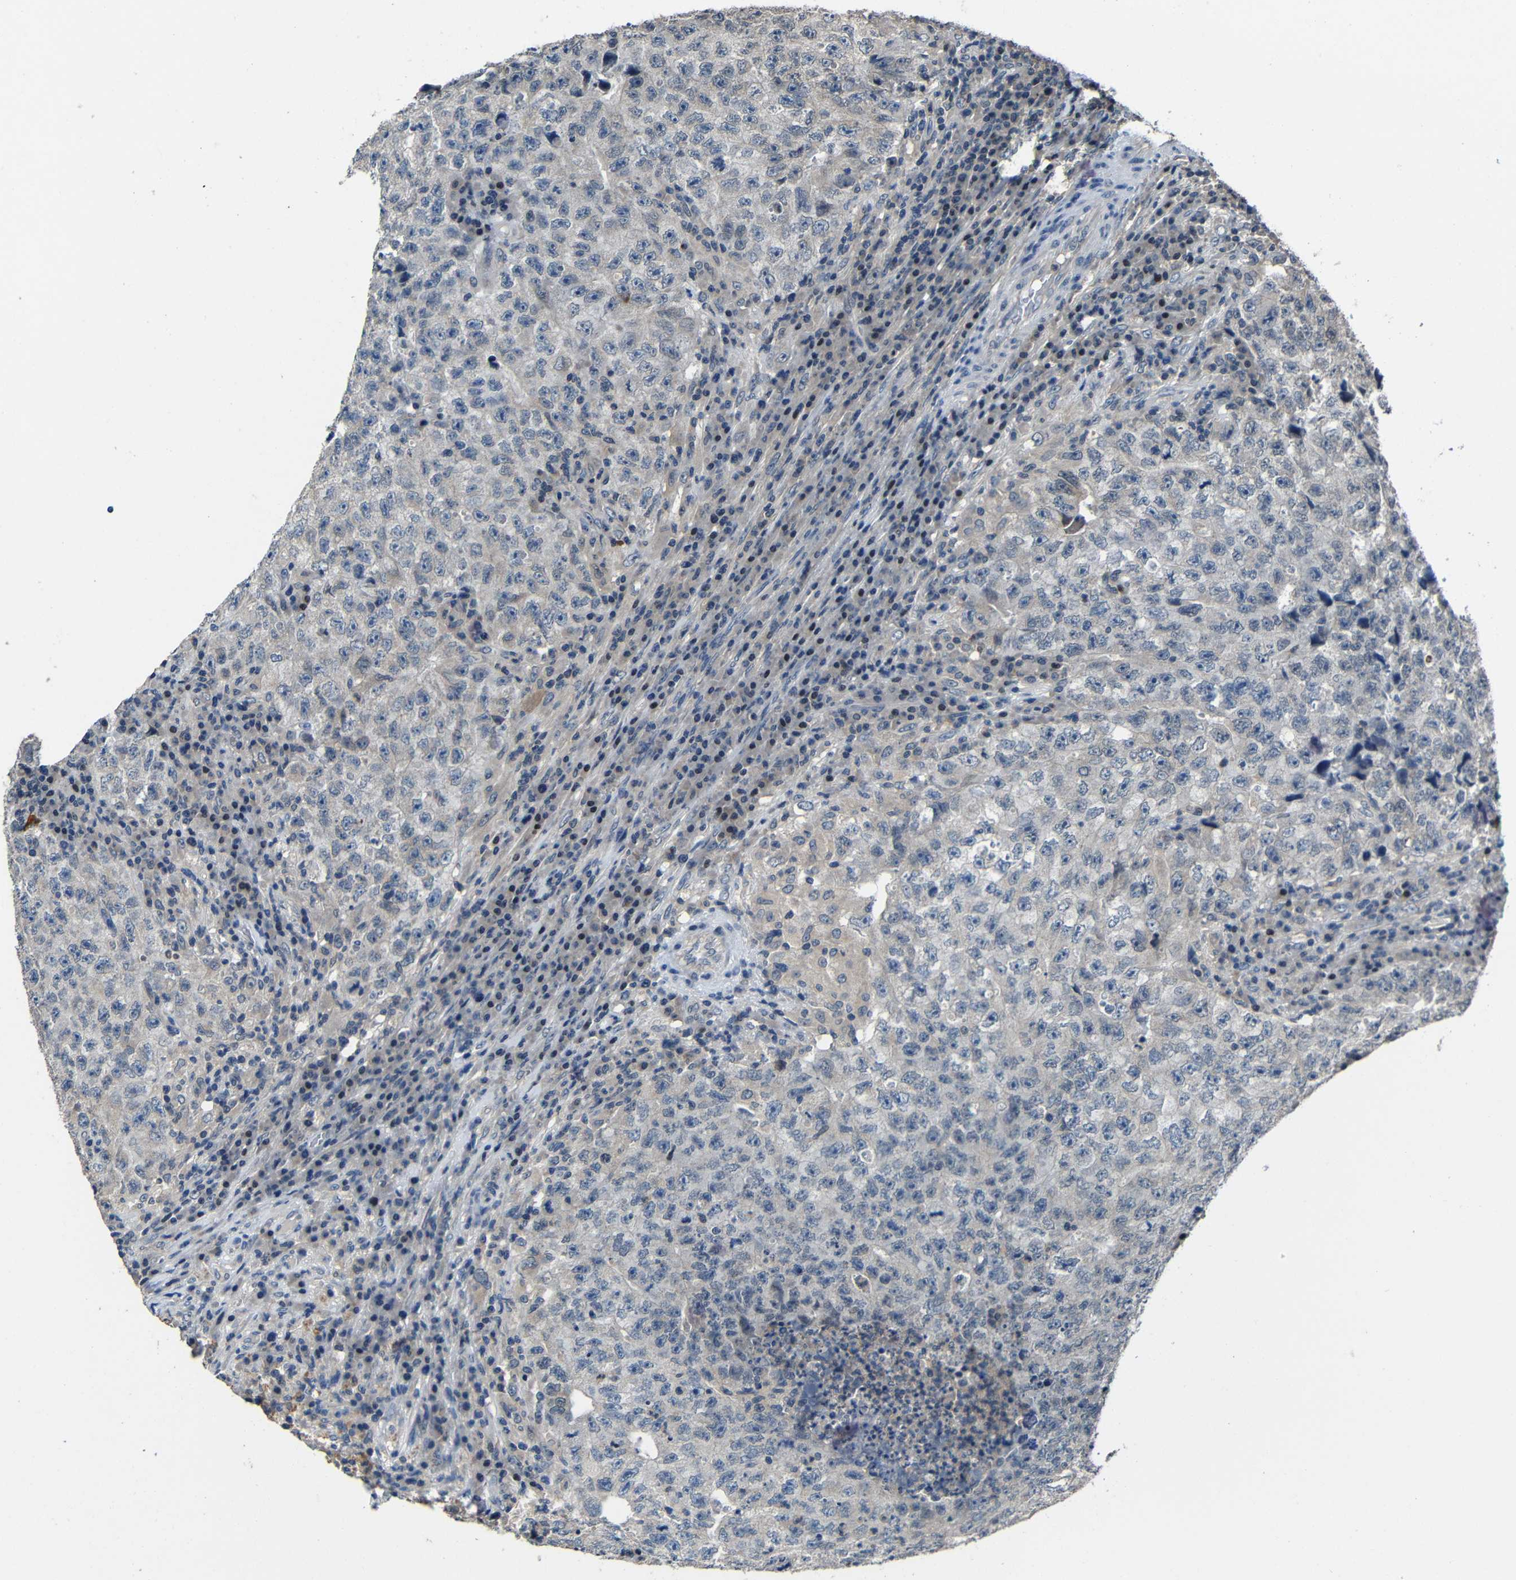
{"staining": {"intensity": "negative", "quantity": "none", "location": "none"}, "tissue": "testis cancer", "cell_type": "Tumor cells", "image_type": "cancer", "snomed": [{"axis": "morphology", "description": "Necrosis, NOS"}, {"axis": "morphology", "description": "Carcinoma, Embryonal, NOS"}, {"axis": "topography", "description": "Testis"}], "caption": "A photomicrograph of human testis embryonal carcinoma is negative for staining in tumor cells. Nuclei are stained in blue.", "gene": "C6orf89", "patient": {"sex": "male", "age": 19}}